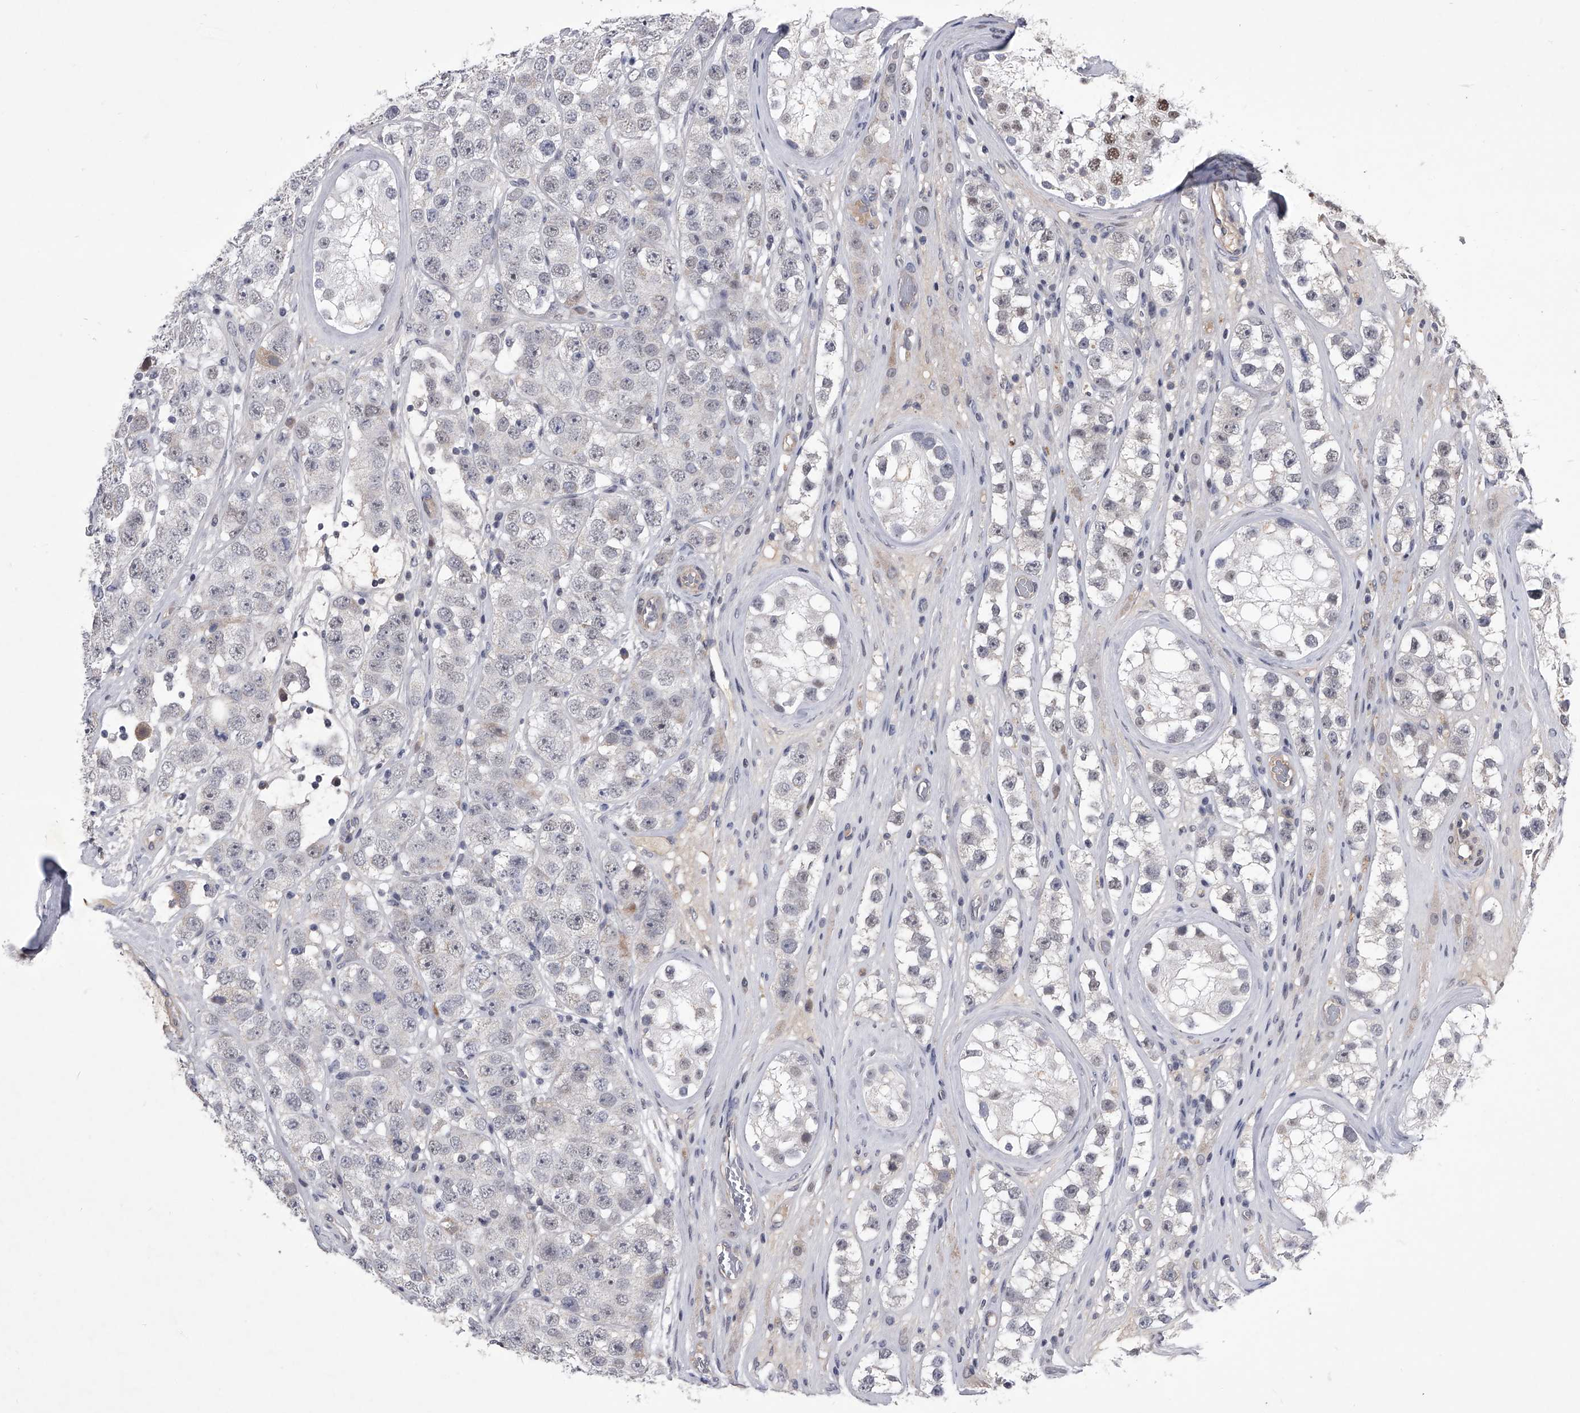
{"staining": {"intensity": "negative", "quantity": "none", "location": "none"}, "tissue": "testis cancer", "cell_type": "Tumor cells", "image_type": "cancer", "snomed": [{"axis": "morphology", "description": "Seminoma, NOS"}, {"axis": "topography", "description": "Testis"}], "caption": "Photomicrograph shows no protein expression in tumor cells of testis cancer tissue.", "gene": "ZNF76", "patient": {"sex": "male", "age": 28}}